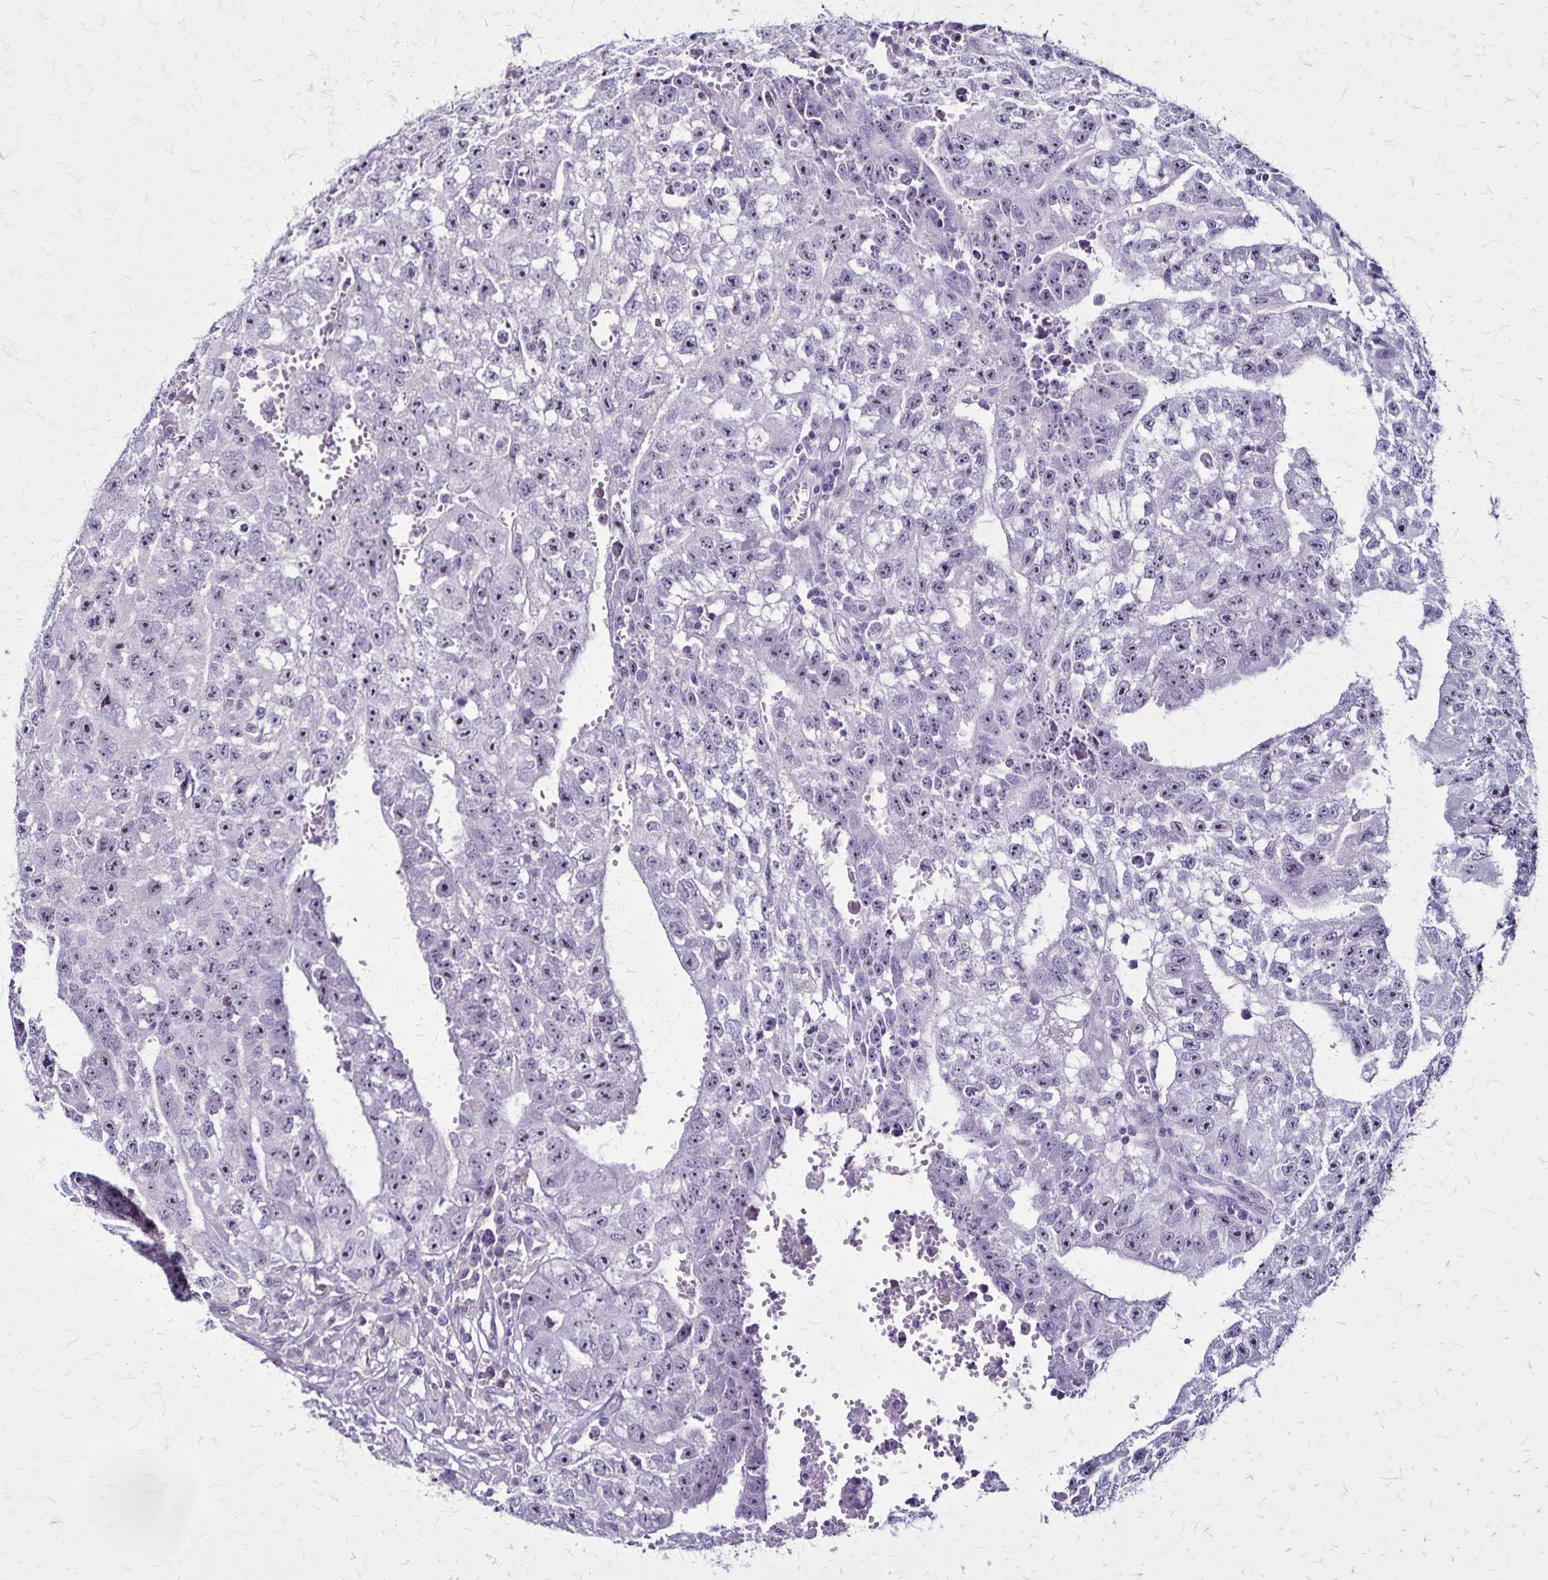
{"staining": {"intensity": "negative", "quantity": "none", "location": "none"}, "tissue": "testis cancer", "cell_type": "Tumor cells", "image_type": "cancer", "snomed": [{"axis": "morphology", "description": "Carcinoma, Embryonal, NOS"}, {"axis": "morphology", "description": "Teratoma, malignant, NOS"}, {"axis": "topography", "description": "Testis"}], "caption": "This is an IHC histopathology image of human testis cancer. There is no expression in tumor cells.", "gene": "OR51B5", "patient": {"sex": "male", "age": 24}}